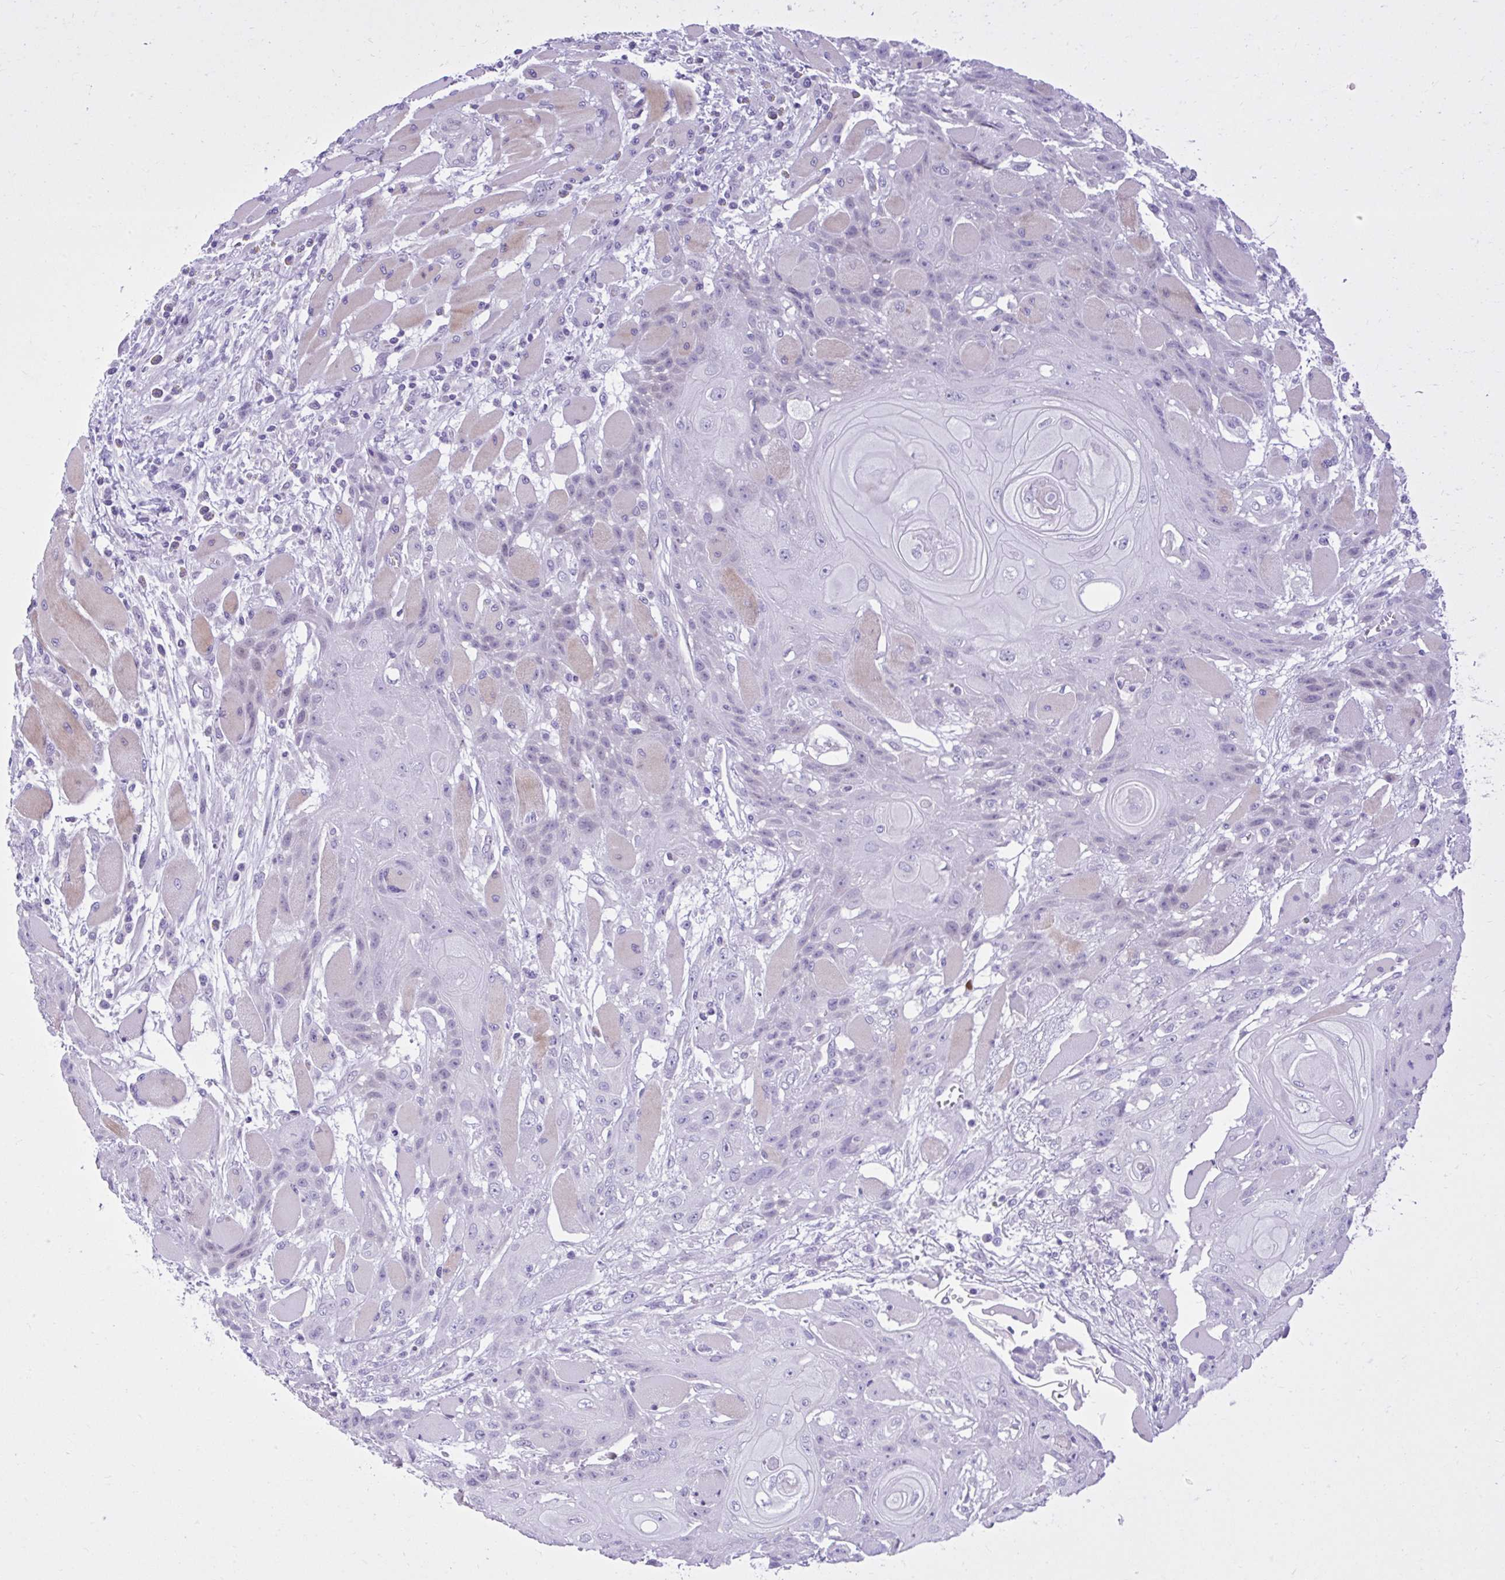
{"staining": {"intensity": "negative", "quantity": "none", "location": "none"}, "tissue": "head and neck cancer", "cell_type": "Tumor cells", "image_type": "cancer", "snomed": [{"axis": "morphology", "description": "Squamous cell carcinoma, NOS"}, {"axis": "topography", "description": "Head-Neck"}], "caption": "IHC photomicrograph of neoplastic tissue: head and neck squamous cell carcinoma stained with DAB (3,3'-diaminobenzidine) exhibits no significant protein expression in tumor cells.", "gene": "FAM153A", "patient": {"sex": "female", "age": 43}}